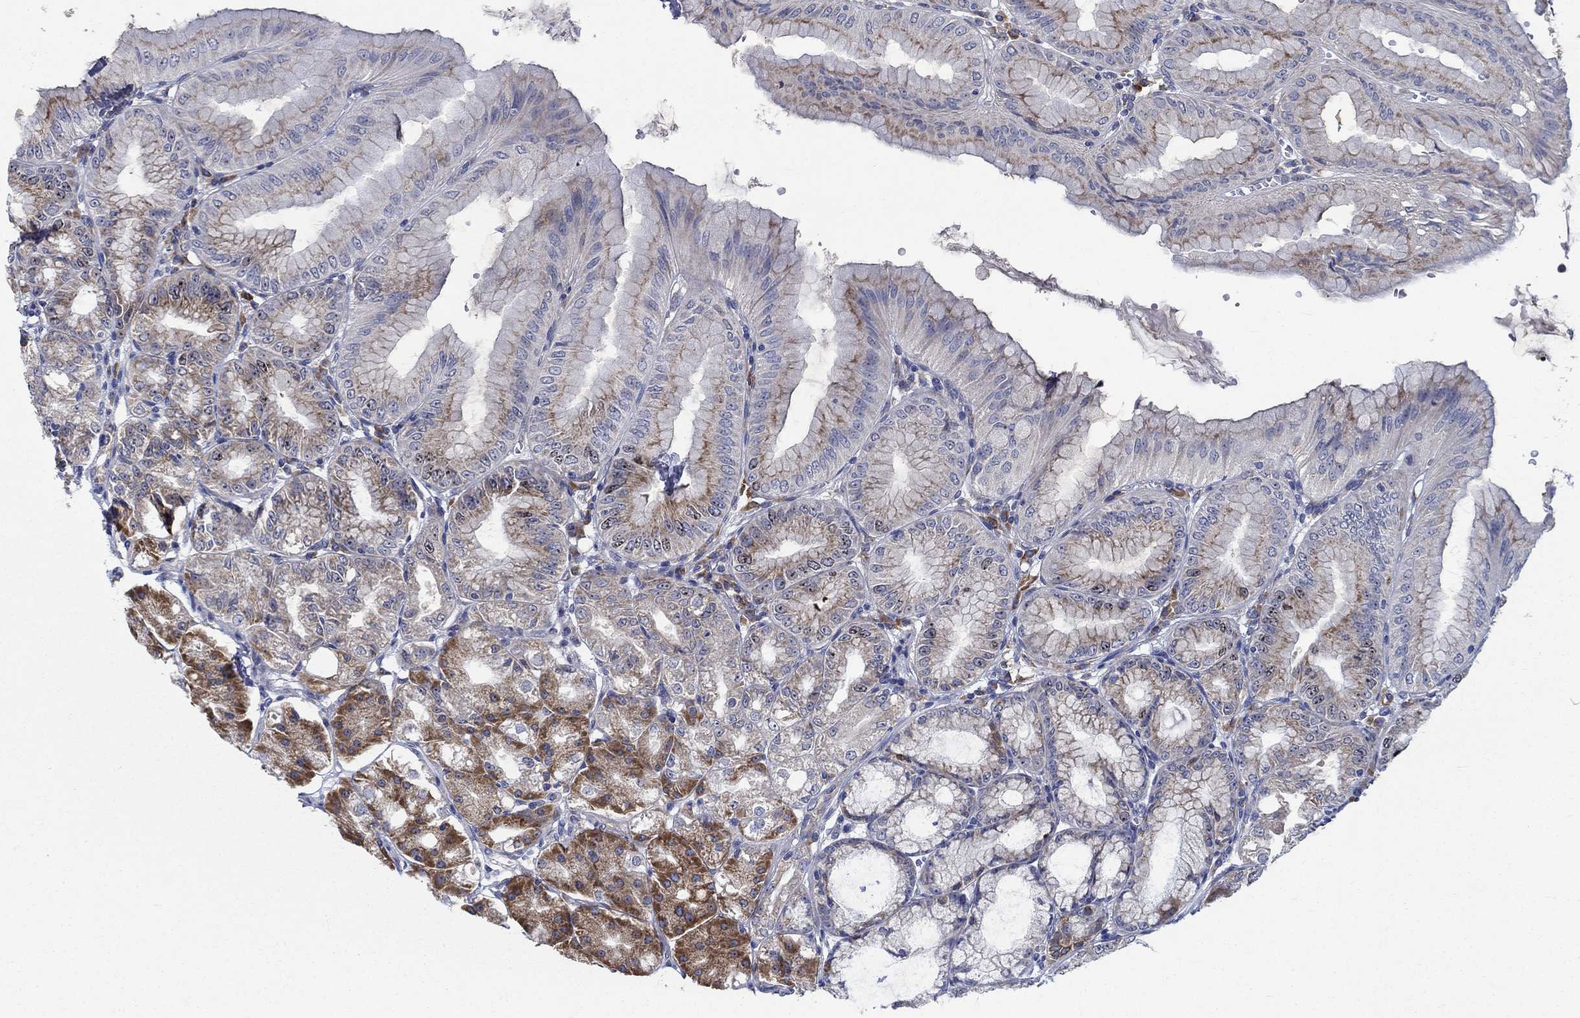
{"staining": {"intensity": "strong", "quantity": "<25%", "location": "cytoplasmic/membranous"}, "tissue": "stomach", "cell_type": "Glandular cells", "image_type": "normal", "snomed": [{"axis": "morphology", "description": "Normal tissue, NOS"}, {"axis": "topography", "description": "Stomach"}], "caption": "The micrograph shows a brown stain indicating the presence of a protein in the cytoplasmic/membranous of glandular cells in stomach. The staining was performed using DAB to visualize the protein expression in brown, while the nuclei were stained in blue with hematoxylin (Magnification: 20x).", "gene": "MMP24", "patient": {"sex": "male", "age": 71}}